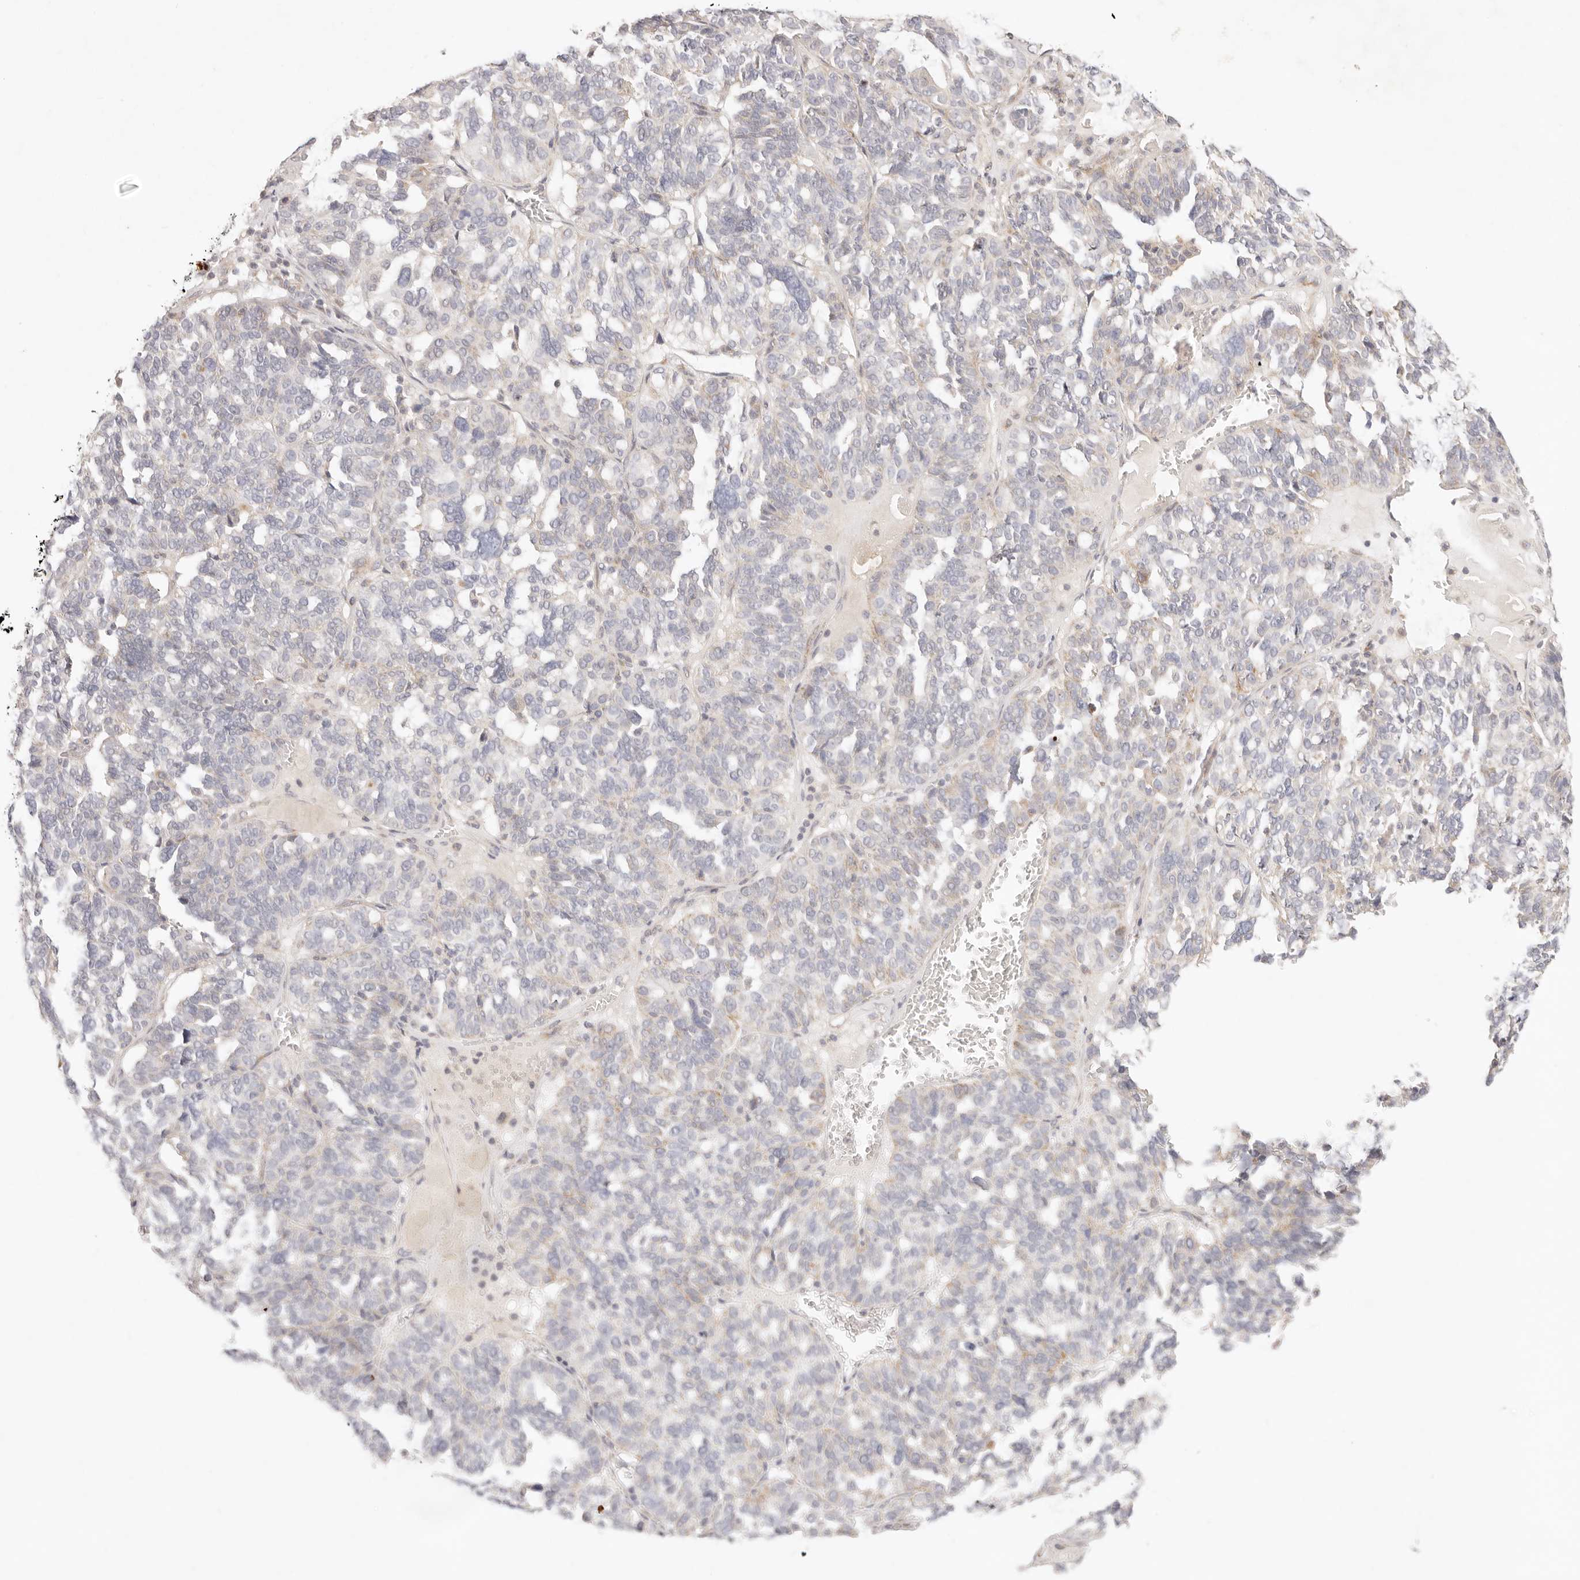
{"staining": {"intensity": "weak", "quantity": "<25%", "location": "cytoplasmic/membranous"}, "tissue": "ovarian cancer", "cell_type": "Tumor cells", "image_type": "cancer", "snomed": [{"axis": "morphology", "description": "Cystadenocarcinoma, serous, NOS"}, {"axis": "topography", "description": "Ovary"}], "caption": "Ovarian cancer stained for a protein using IHC reveals no staining tumor cells.", "gene": "GPR156", "patient": {"sex": "female", "age": 59}}